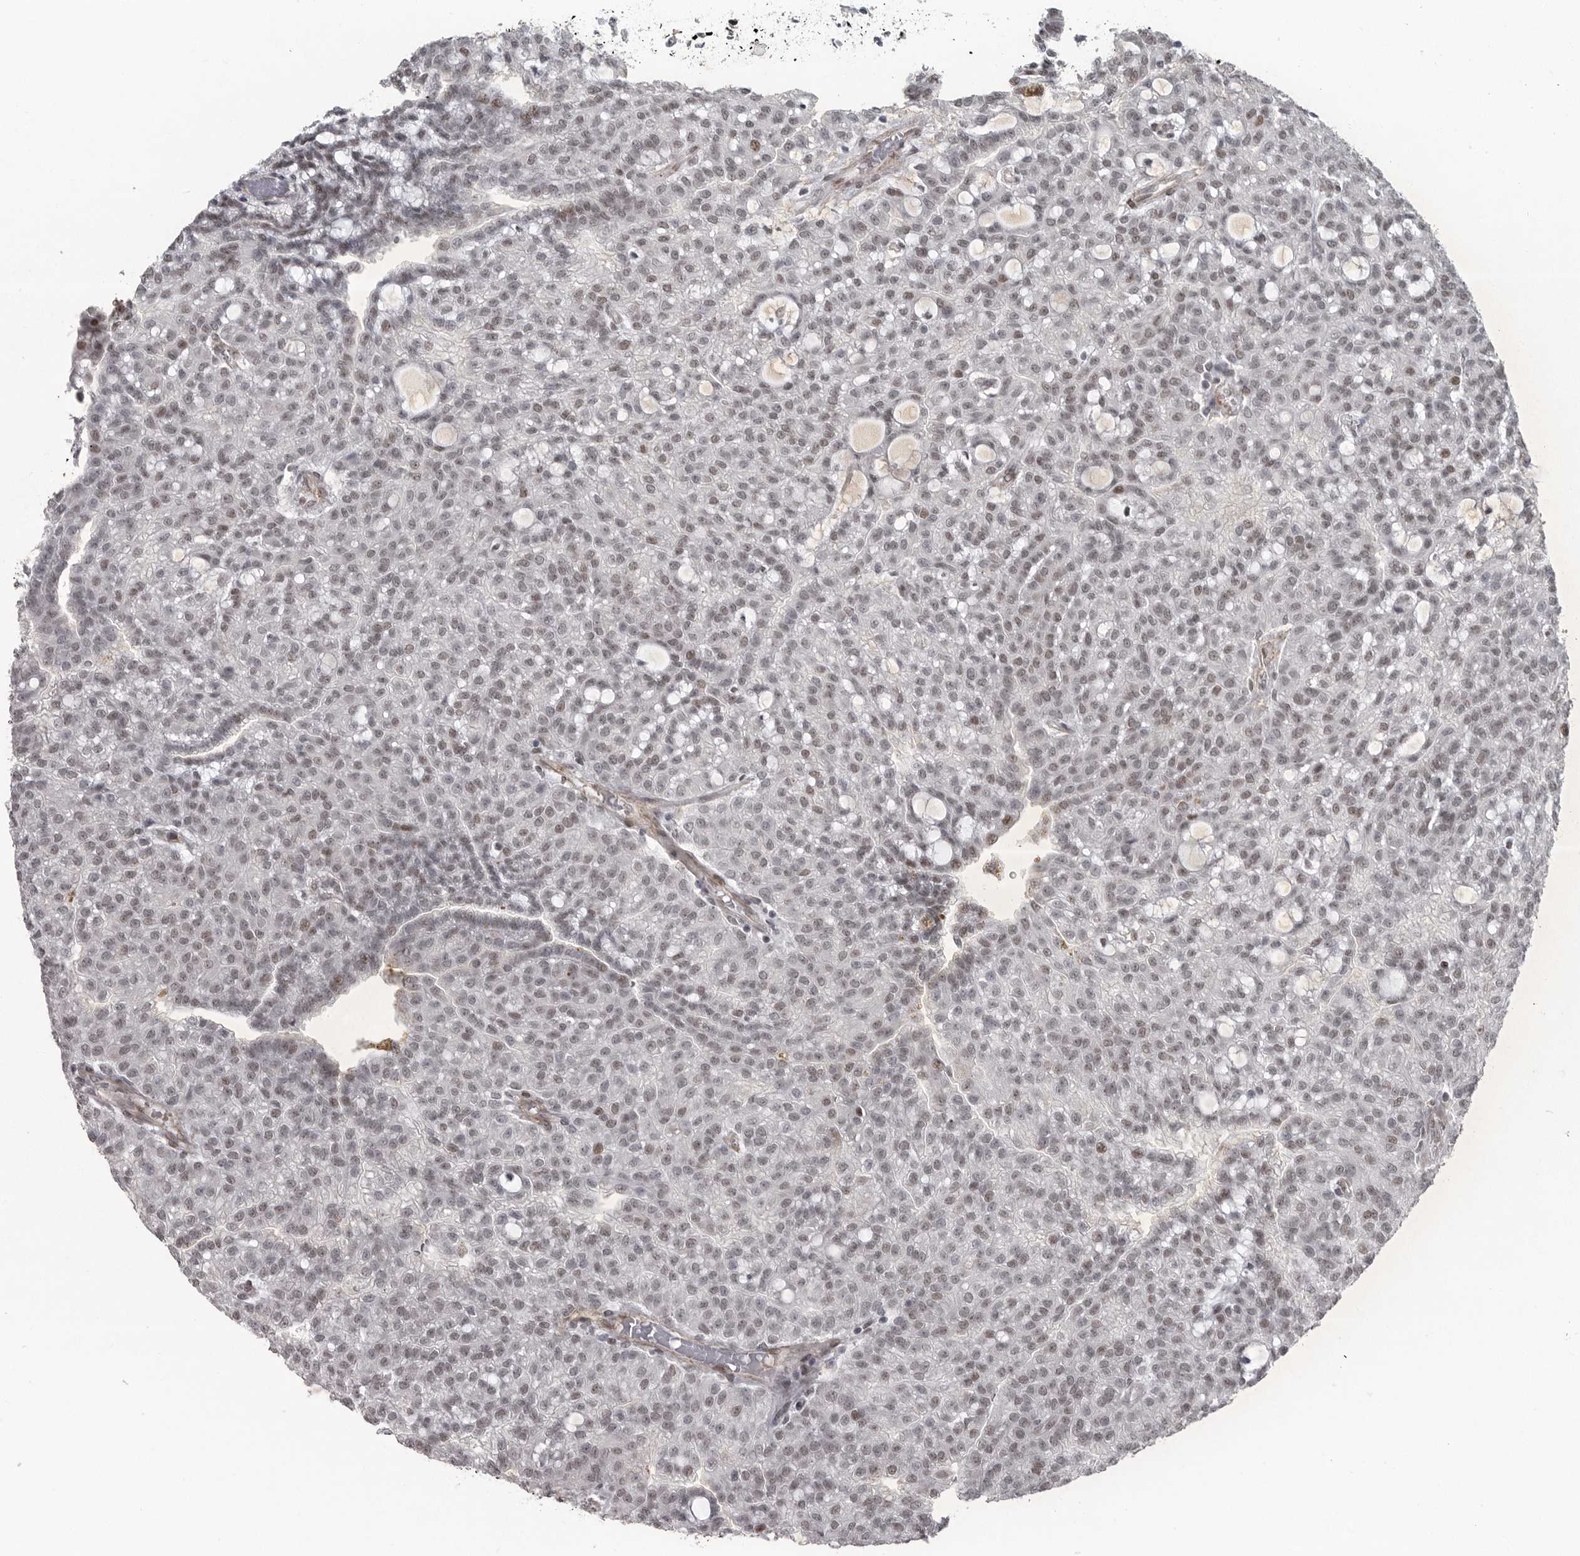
{"staining": {"intensity": "weak", "quantity": "25%-75%", "location": "nuclear"}, "tissue": "renal cancer", "cell_type": "Tumor cells", "image_type": "cancer", "snomed": [{"axis": "morphology", "description": "Adenocarcinoma, NOS"}, {"axis": "topography", "description": "Kidney"}], "caption": "The histopathology image shows immunohistochemical staining of renal adenocarcinoma. There is weak nuclear expression is identified in about 25%-75% of tumor cells. (DAB = brown stain, brightfield microscopy at high magnification).", "gene": "HMGN3", "patient": {"sex": "male", "age": 63}}